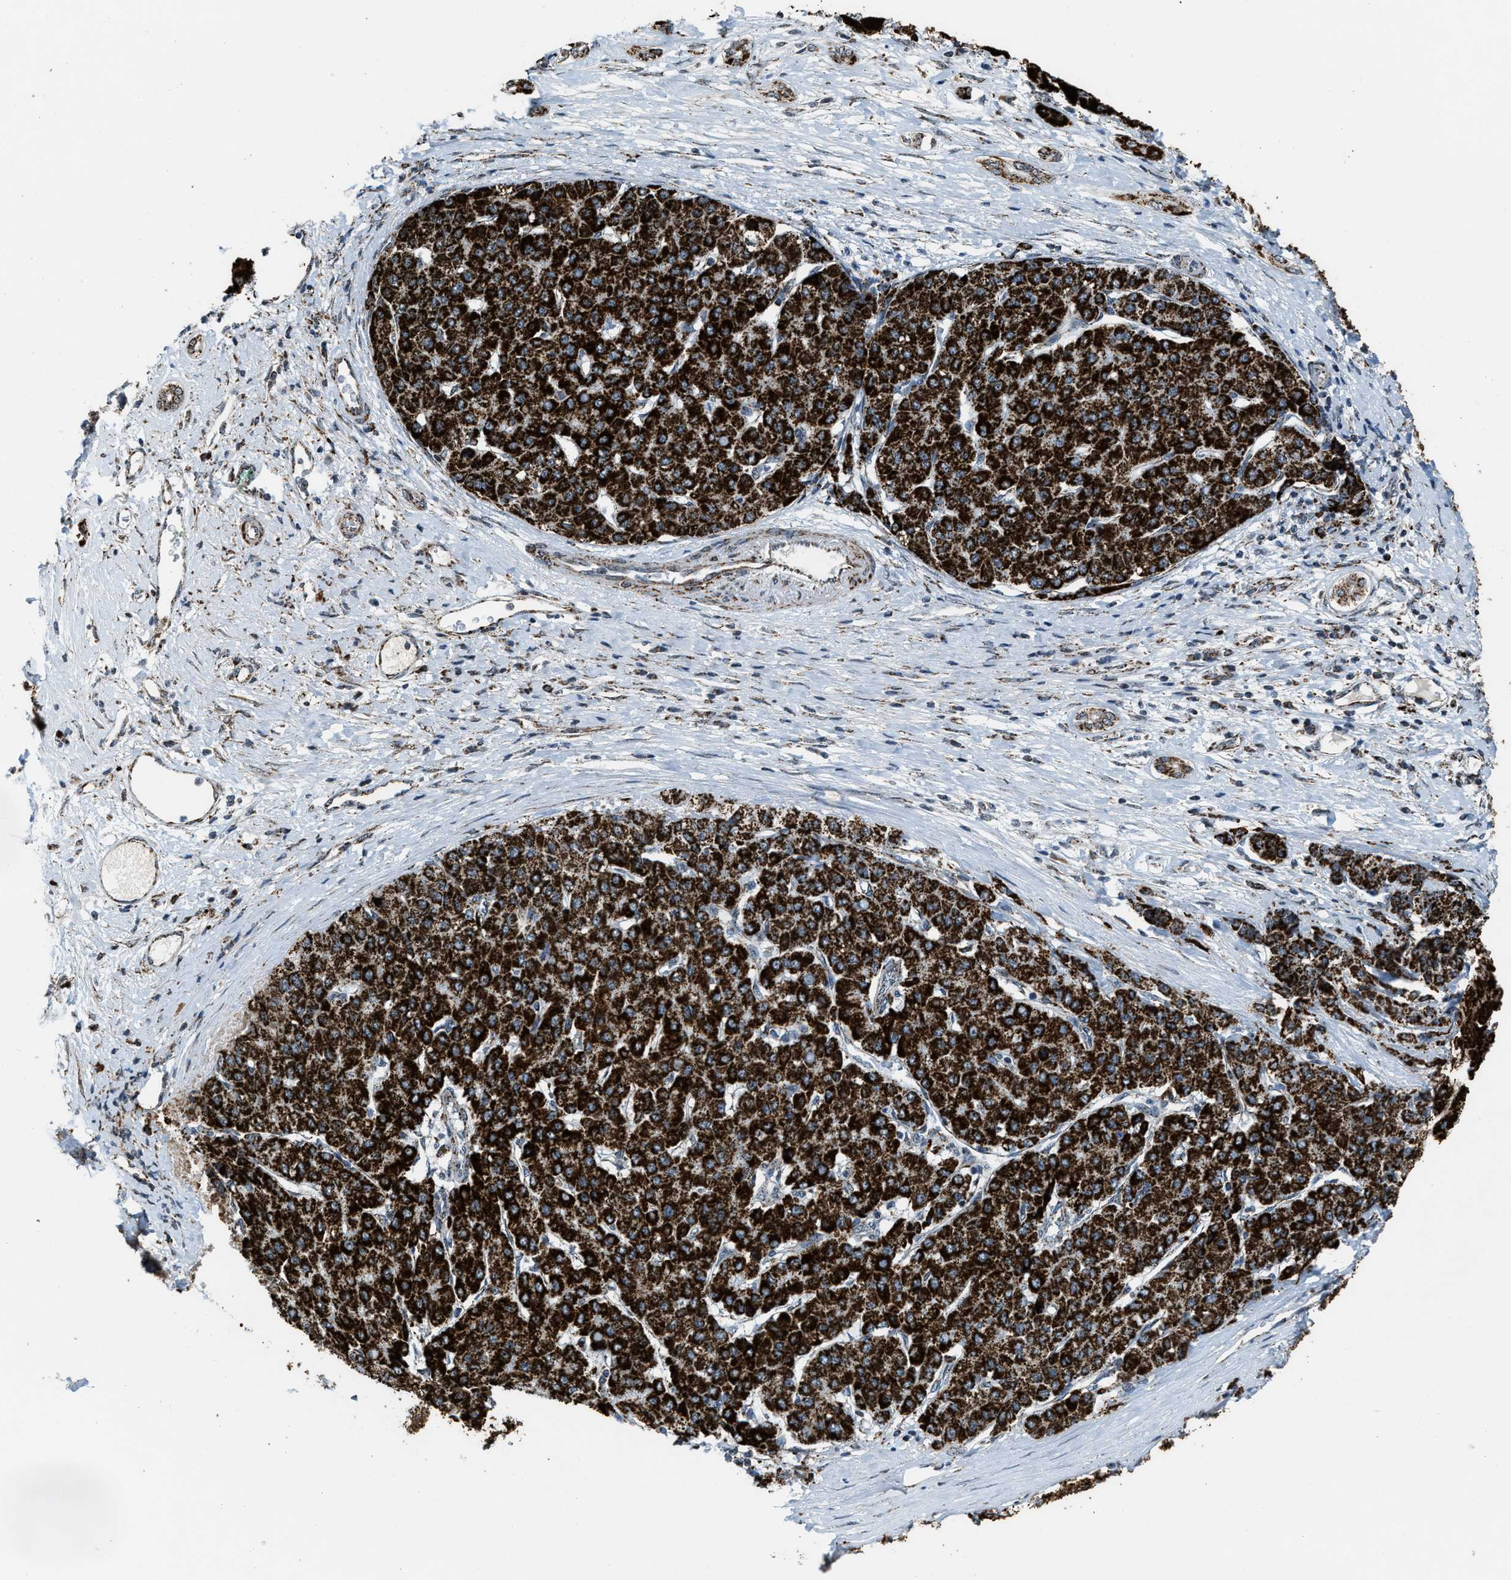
{"staining": {"intensity": "strong", "quantity": ">75%", "location": "cytoplasmic/membranous"}, "tissue": "liver cancer", "cell_type": "Tumor cells", "image_type": "cancer", "snomed": [{"axis": "morphology", "description": "Carcinoma, Hepatocellular, NOS"}, {"axis": "topography", "description": "Liver"}], "caption": "Immunohistochemical staining of liver cancer exhibits high levels of strong cytoplasmic/membranous protein staining in approximately >75% of tumor cells. (Brightfield microscopy of DAB IHC at high magnification).", "gene": "HIBADH", "patient": {"sex": "male", "age": 65}}